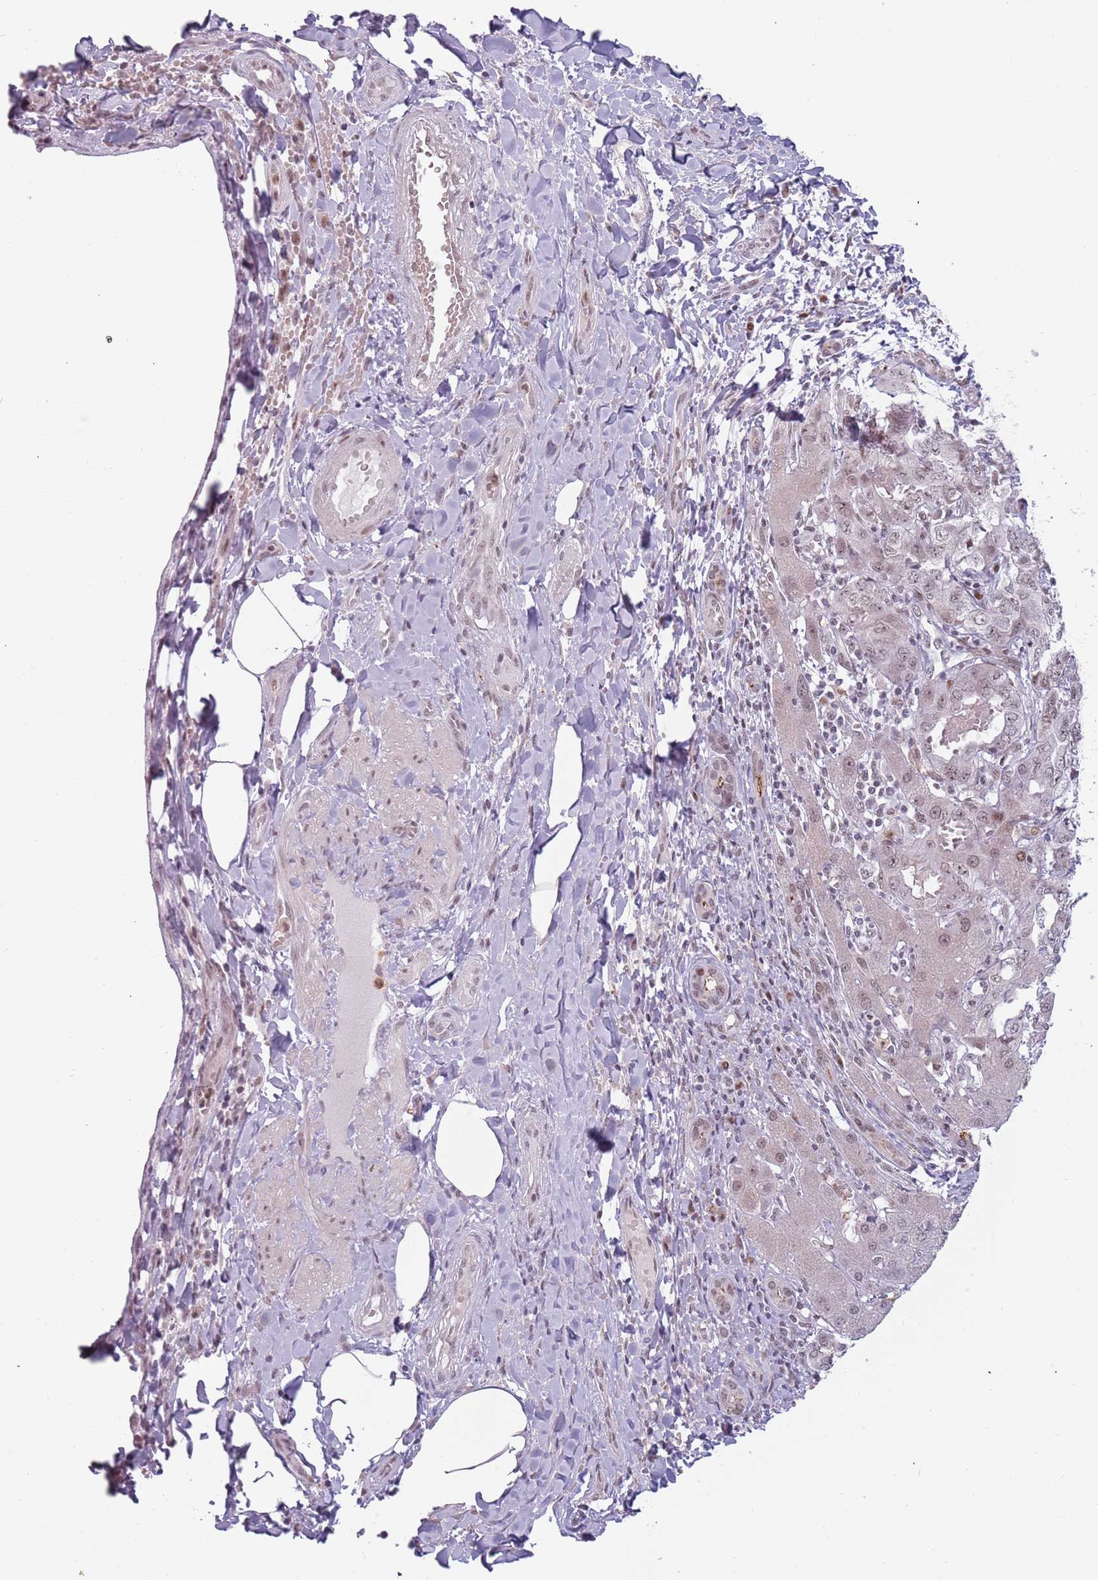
{"staining": {"intensity": "weak", "quantity": ">75%", "location": "nuclear"}, "tissue": "liver cancer", "cell_type": "Tumor cells", "image_type": "cancer", "snomed": [{"axis": "morphology", "description": "Cholangiocarcinoma"}, {"axis": "topography", "description": "Liver"}], "caption": "Protein staining reveals weak nuclear positivity in approximately >75% of tumor cells in cholangiocarcinoma (liver).", "gene": "REXO4", "patient": {"sex": "male", "age": 59}}